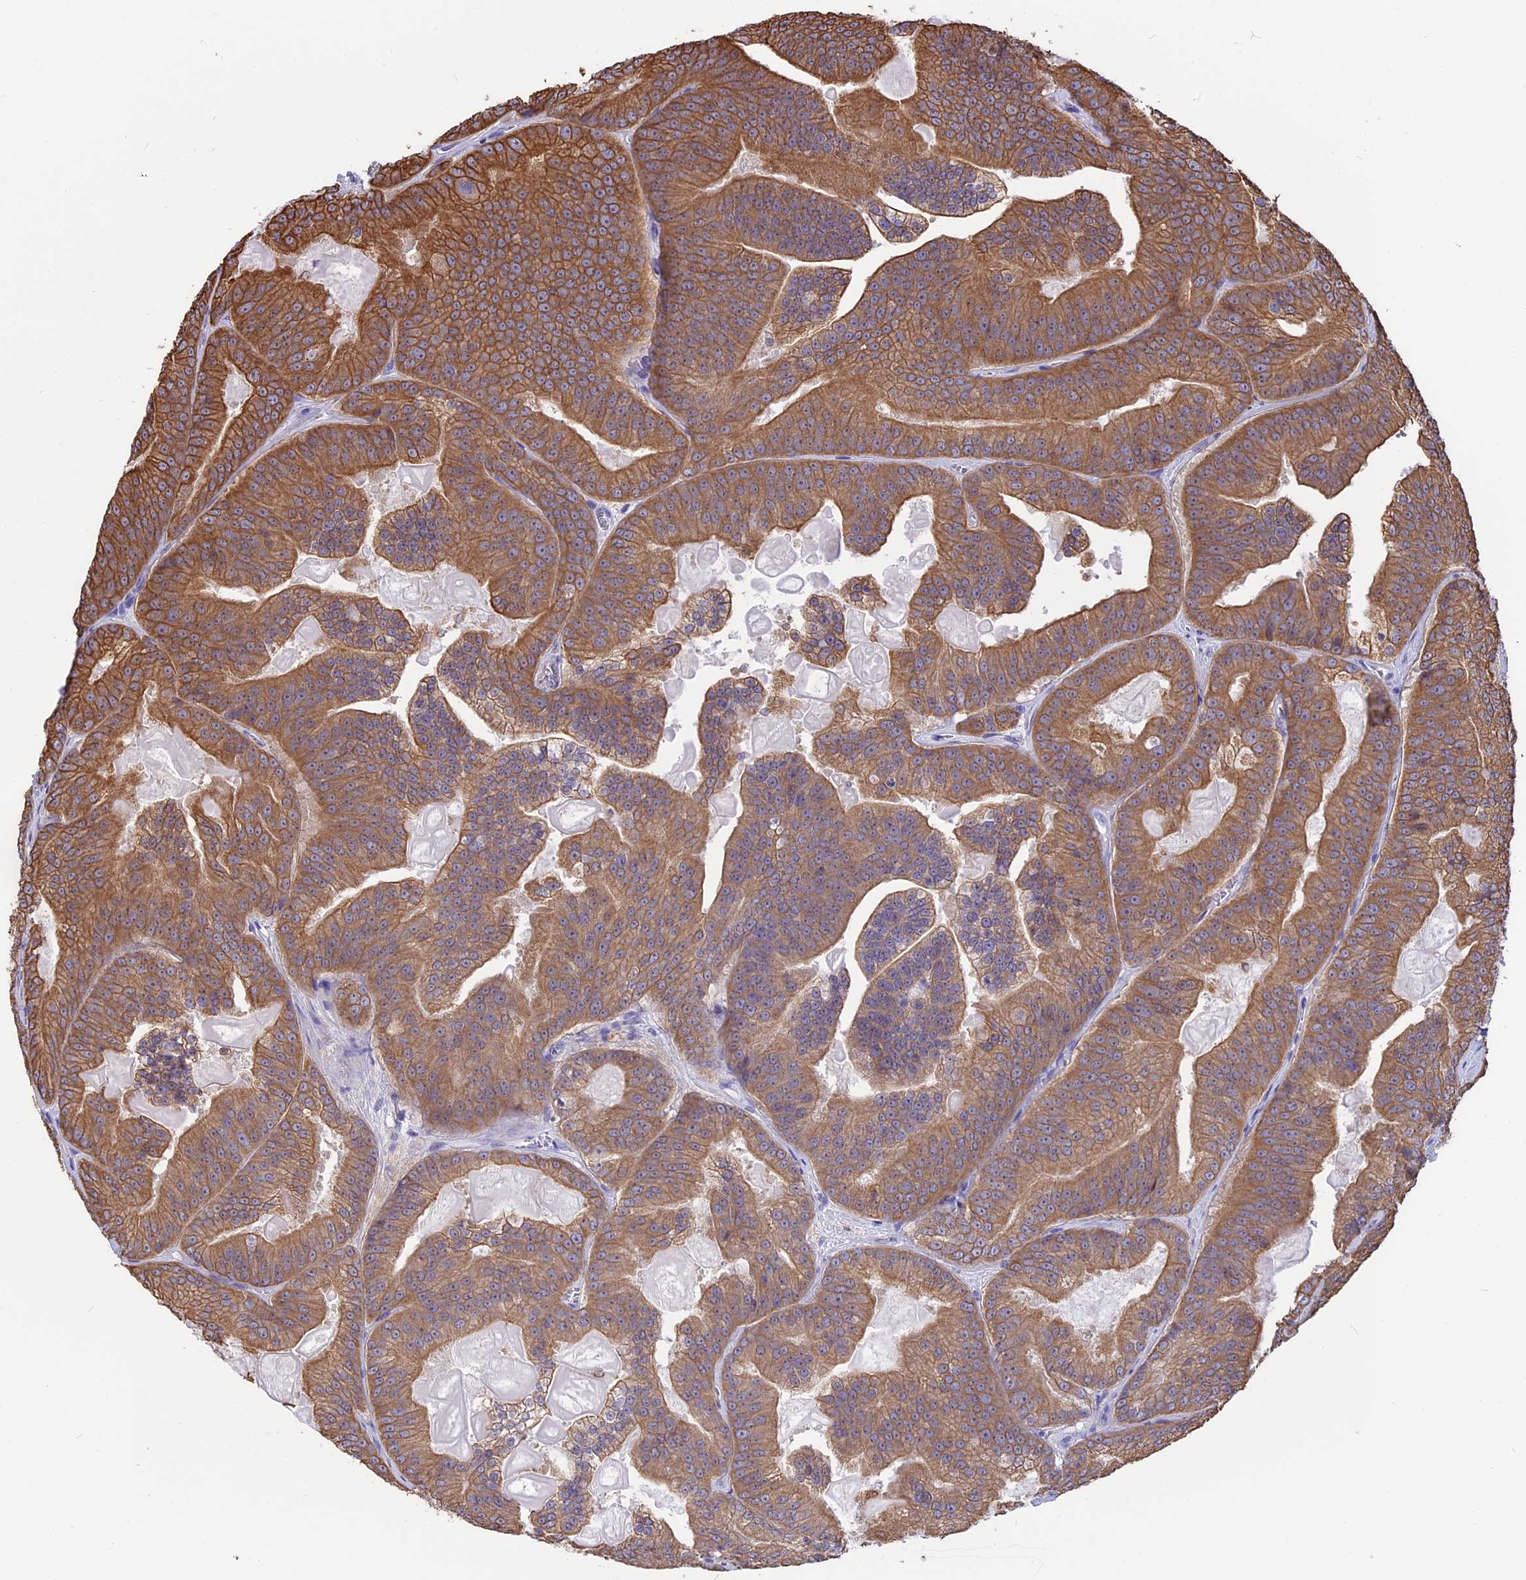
{"staining": {"intensity": "moderate", "quantity": ">75%", "location": "cytoplasmic/membranous"}, "tissue": "prostate cancer", "cell_type": "Tumor cells", "image_type": "cancer", "snomed": [{"axis": "morphology", "description": "Adenocarcinoma, High grade"}, {"axis": "topography", "description": "Prostate"}], "caption": "Moderate cytoplasmic/membranous positivity is identified in approximately >75% of tumor cells in high-grade adenocarcinoma (prostate).", "gene": "STUB1", "patient": {"sex": "male", "age": 61}}